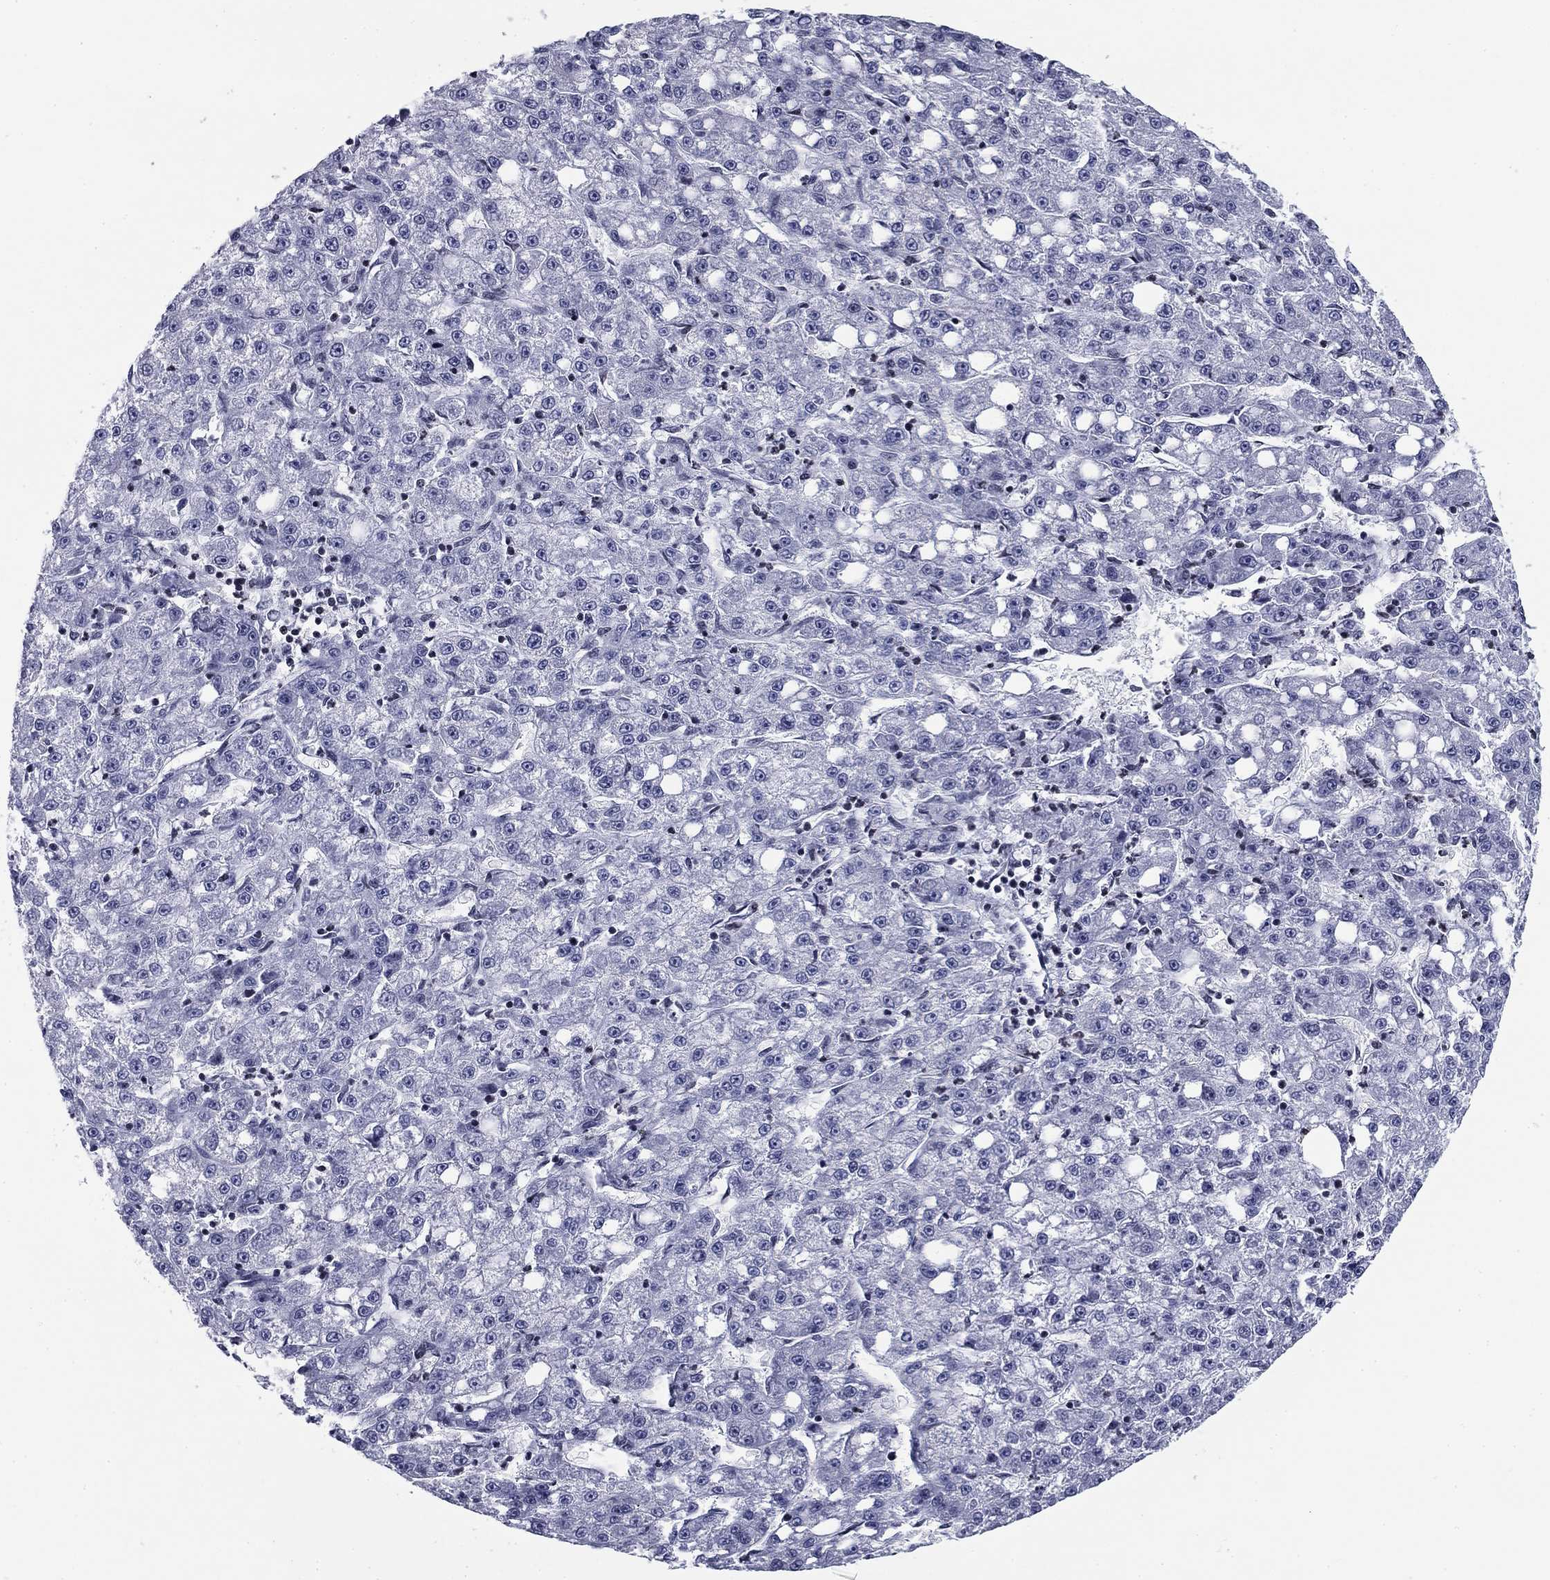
{"staining": {"intensity": "negative", "quantity": "none", "location": "none"}, "tissue": "liver cancer", "cell_type": "Tumor cells", "image_type": "cancer", "snomed": [{"axis": "morphology", "description": "Carcinoma, Hepatocellular, NOS"}, {"axis": "topography", "description": "Liver"}], "caption": "Immunohistochemistry (IHC) histopathology image of neoplastic tissue: human liver cancer stained with DAB (3,3'-diaminobenzidine) reveals no significant protein expression in tumor cells.", "gene": "CCDC144A", "patient": {"sex": "female", "age": 65}}